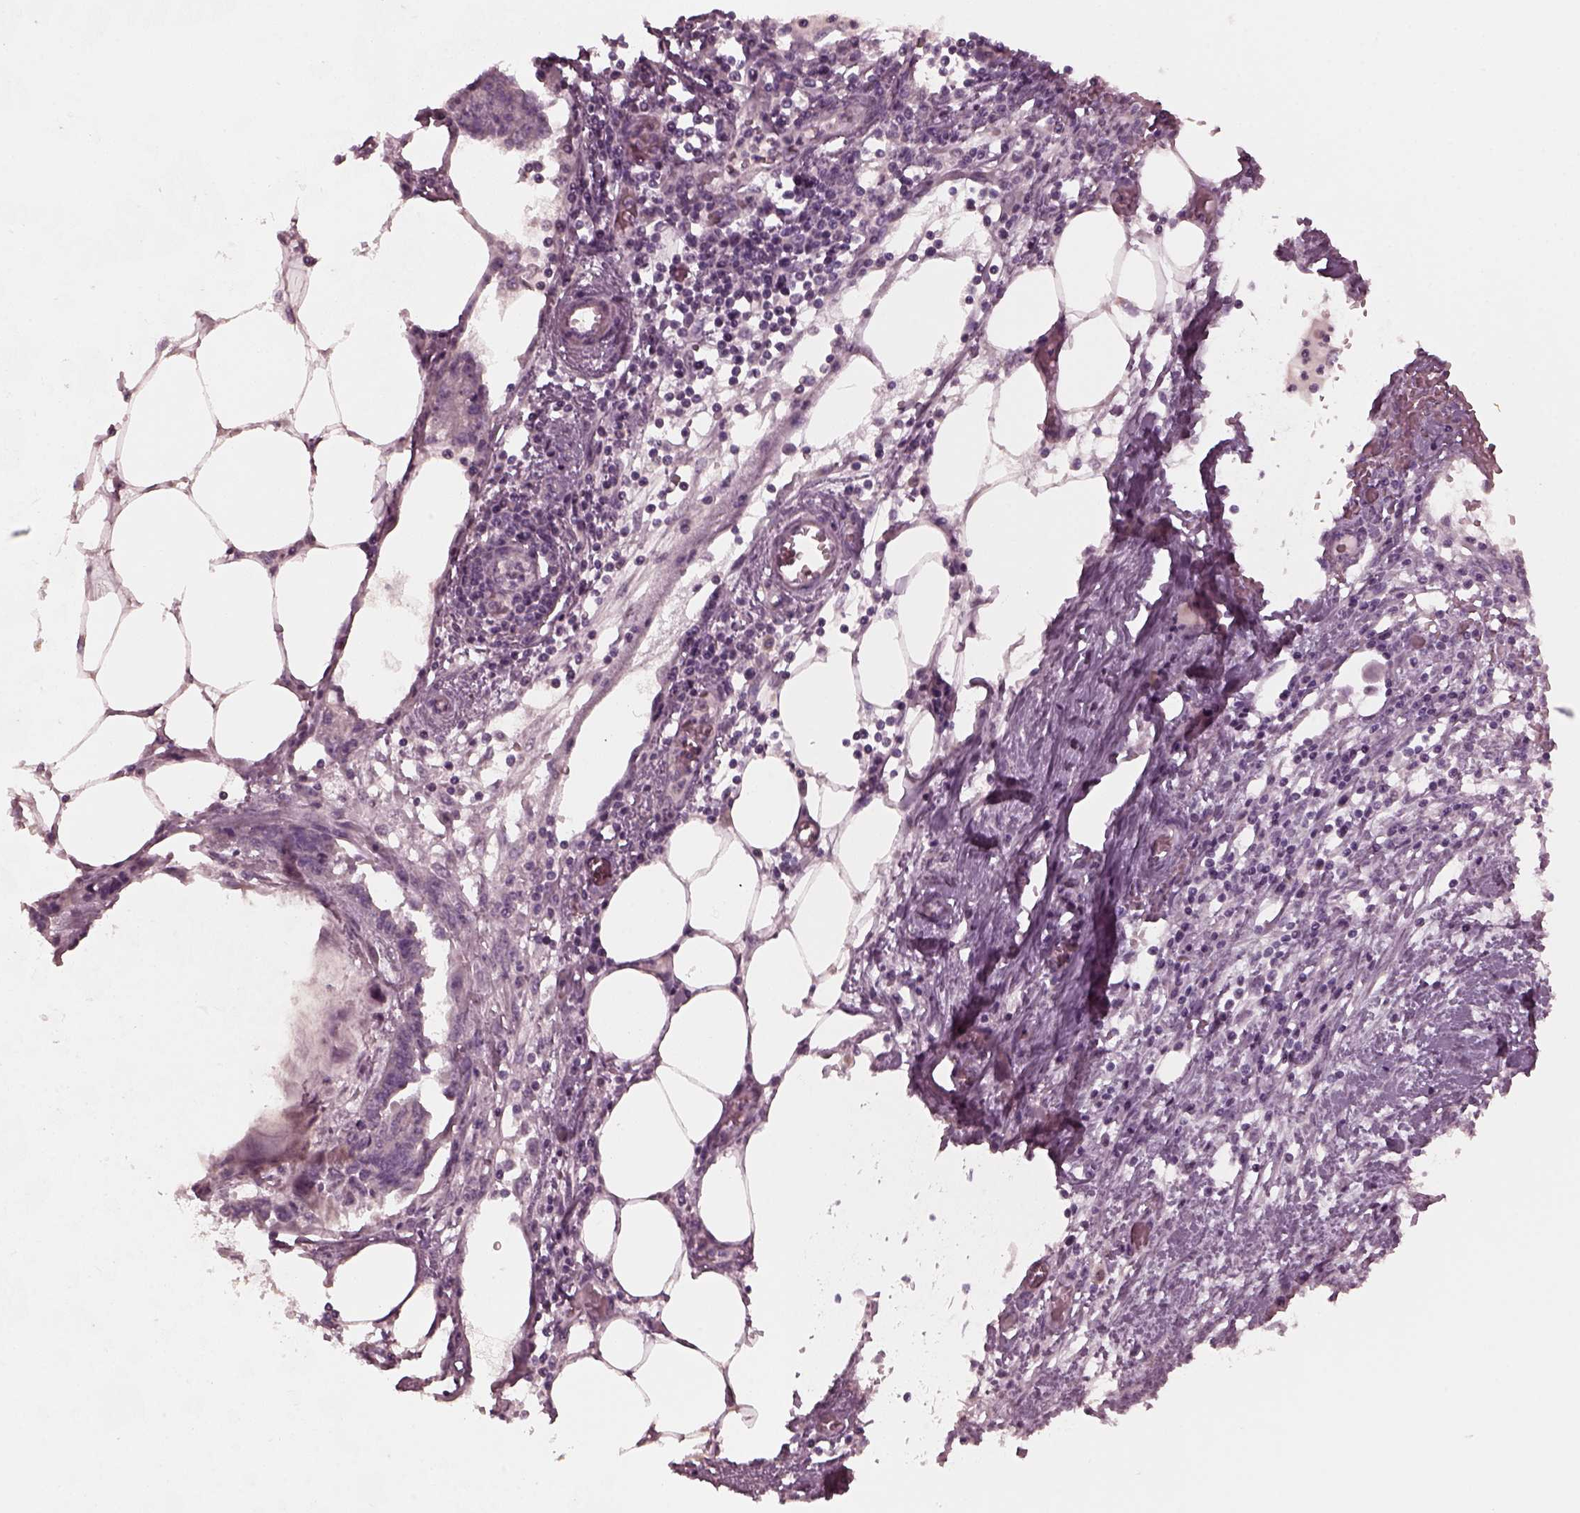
{"staining": {"intensity": "negative", "quantity": "none", "location": "none"}, "tissue": "endometrial cancer", "cell_type": "Tumor cells", "image_type": "cancer", "snomed": [{"axis": "morphology", "description": "Adenocarcinoma, NOS"}, {"axis": "morphology", "description": "Adenocarcinoma, metastatic, NOS"}, {"axis": "topography", "description": "Adipose tissue"}, {"axis": "topography", "description": "Endometrium"}], "caption": "An immunohistochemistry micrograph of metastatic adenocarcinoma (endometrial) is shown. There is no staining in tumor cells of metastatic adenocarcinoma (endometrial).", "gene": "RCVRN", "patient": {"sex": "female", "age": 67}}